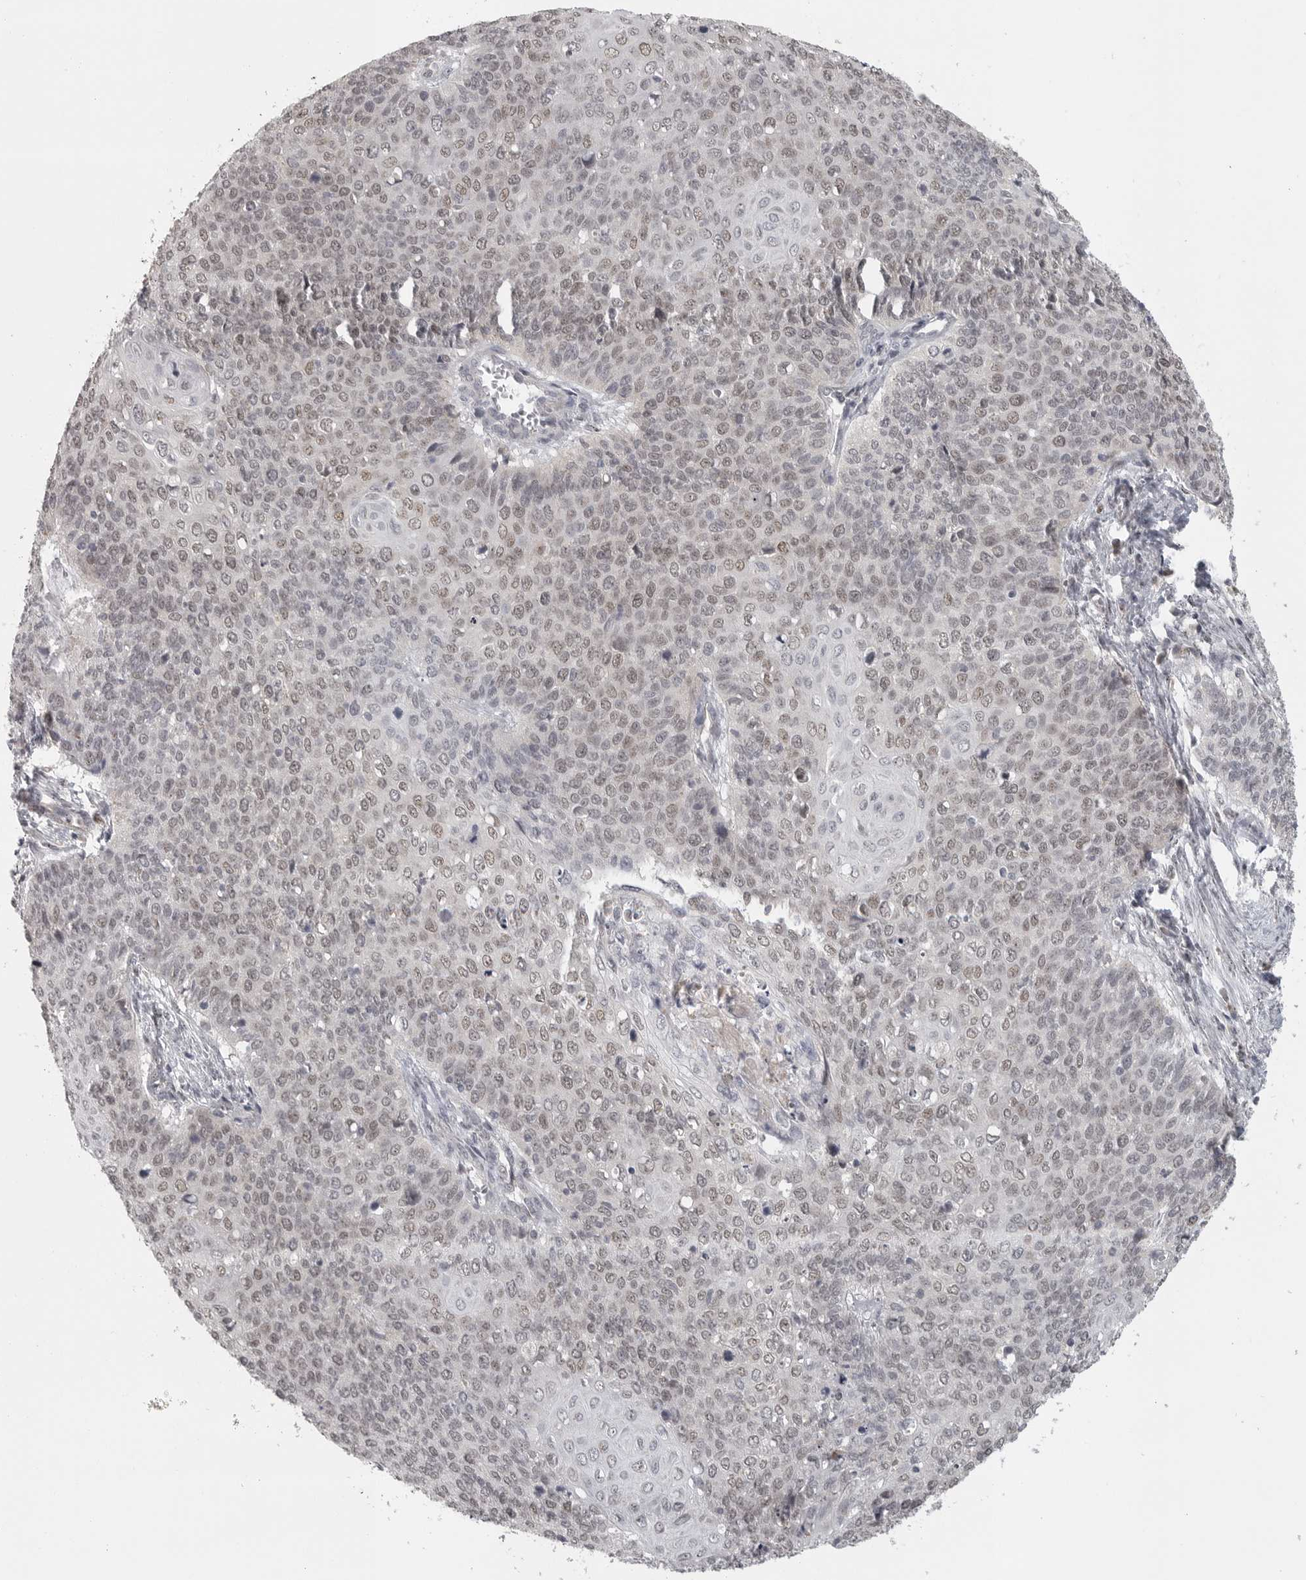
{"staining": {"intensity": "weak", "quantity": ">75%", "location": "nuclear"}, "tissue": "cervical cancer", "cell_type": "Tumor cells", "image_type": "cancer", "snomed": [{"axis": "morphology", "description": "Squamous cell carcinoma, NOS"}, {"axis": "topography", "description": "Cervix"}], "caption": "Cervical cancer tissue reveals weak nuclear expression in approximately >75% of tumor cells, visualized by immunohistochemistry.", "gene": "POLE2", "patient": {"sex": "female", "age": 39}}